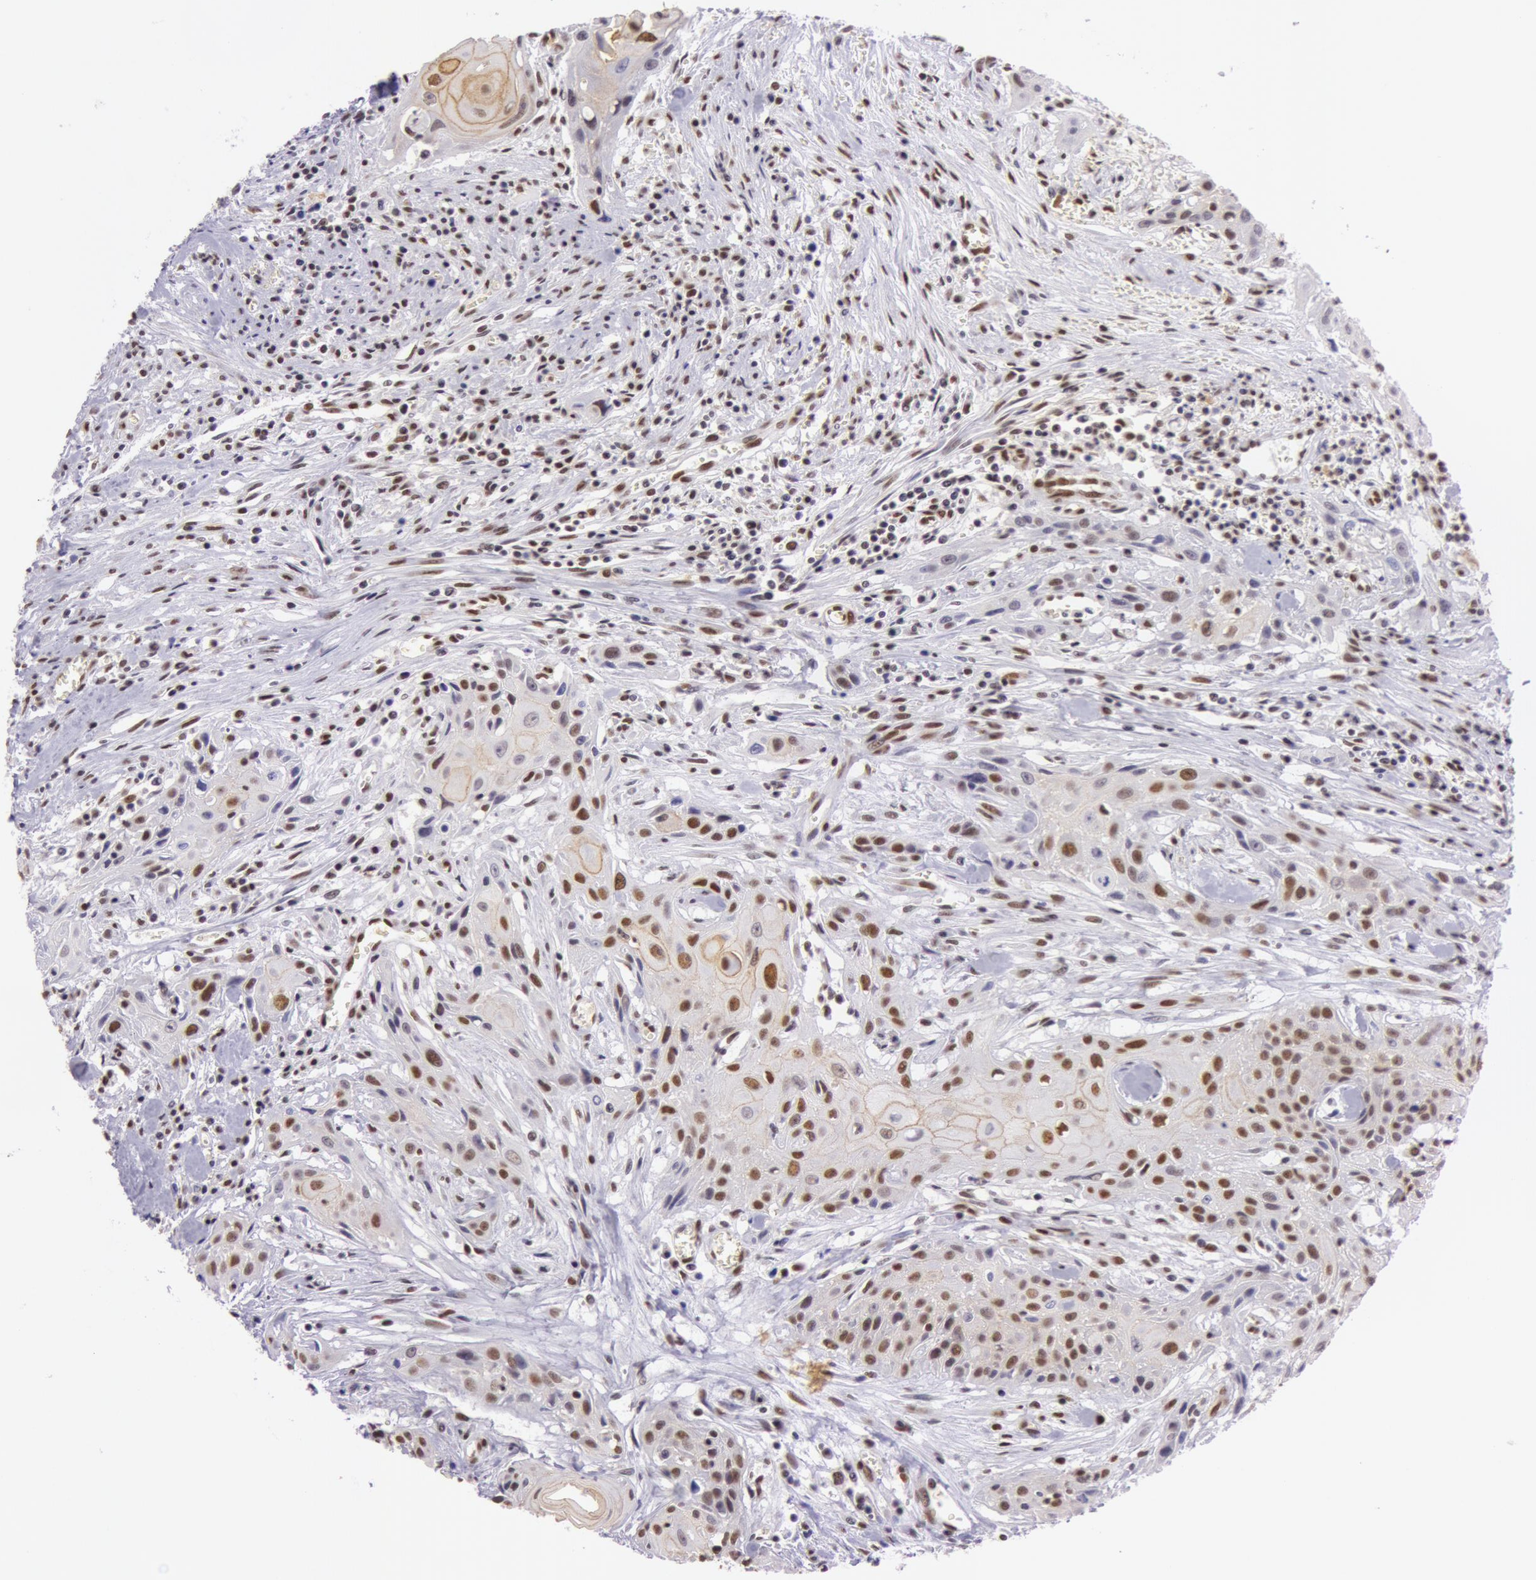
{"staining": {"intensity": "strong", "quantity": ">75%", "location": "nuclear"}, "tissue": "head and neck cancer", "cell_type": "Tumor cells", "image_type": "cancer", "snomed": [{"axis": "morphology", "description": "Squamous cell carcinoma, NOS"}, {"axis": "morphology", "description": "Squamous cell carcinoma, metastatic, NOS"}, {"axis": "topography", "description": "Lymph node"}, {"axis": "topography", "description": "Salivary gland"}, {"axis": "topography", "description": "Head-Neck"}], "caption": "Tumor cells show high levels of strong nuclear expression in approximately >75% of cells in head and neck cancer.", "gene": "NBN", "patient": {"sex": "female", "age": 74}}